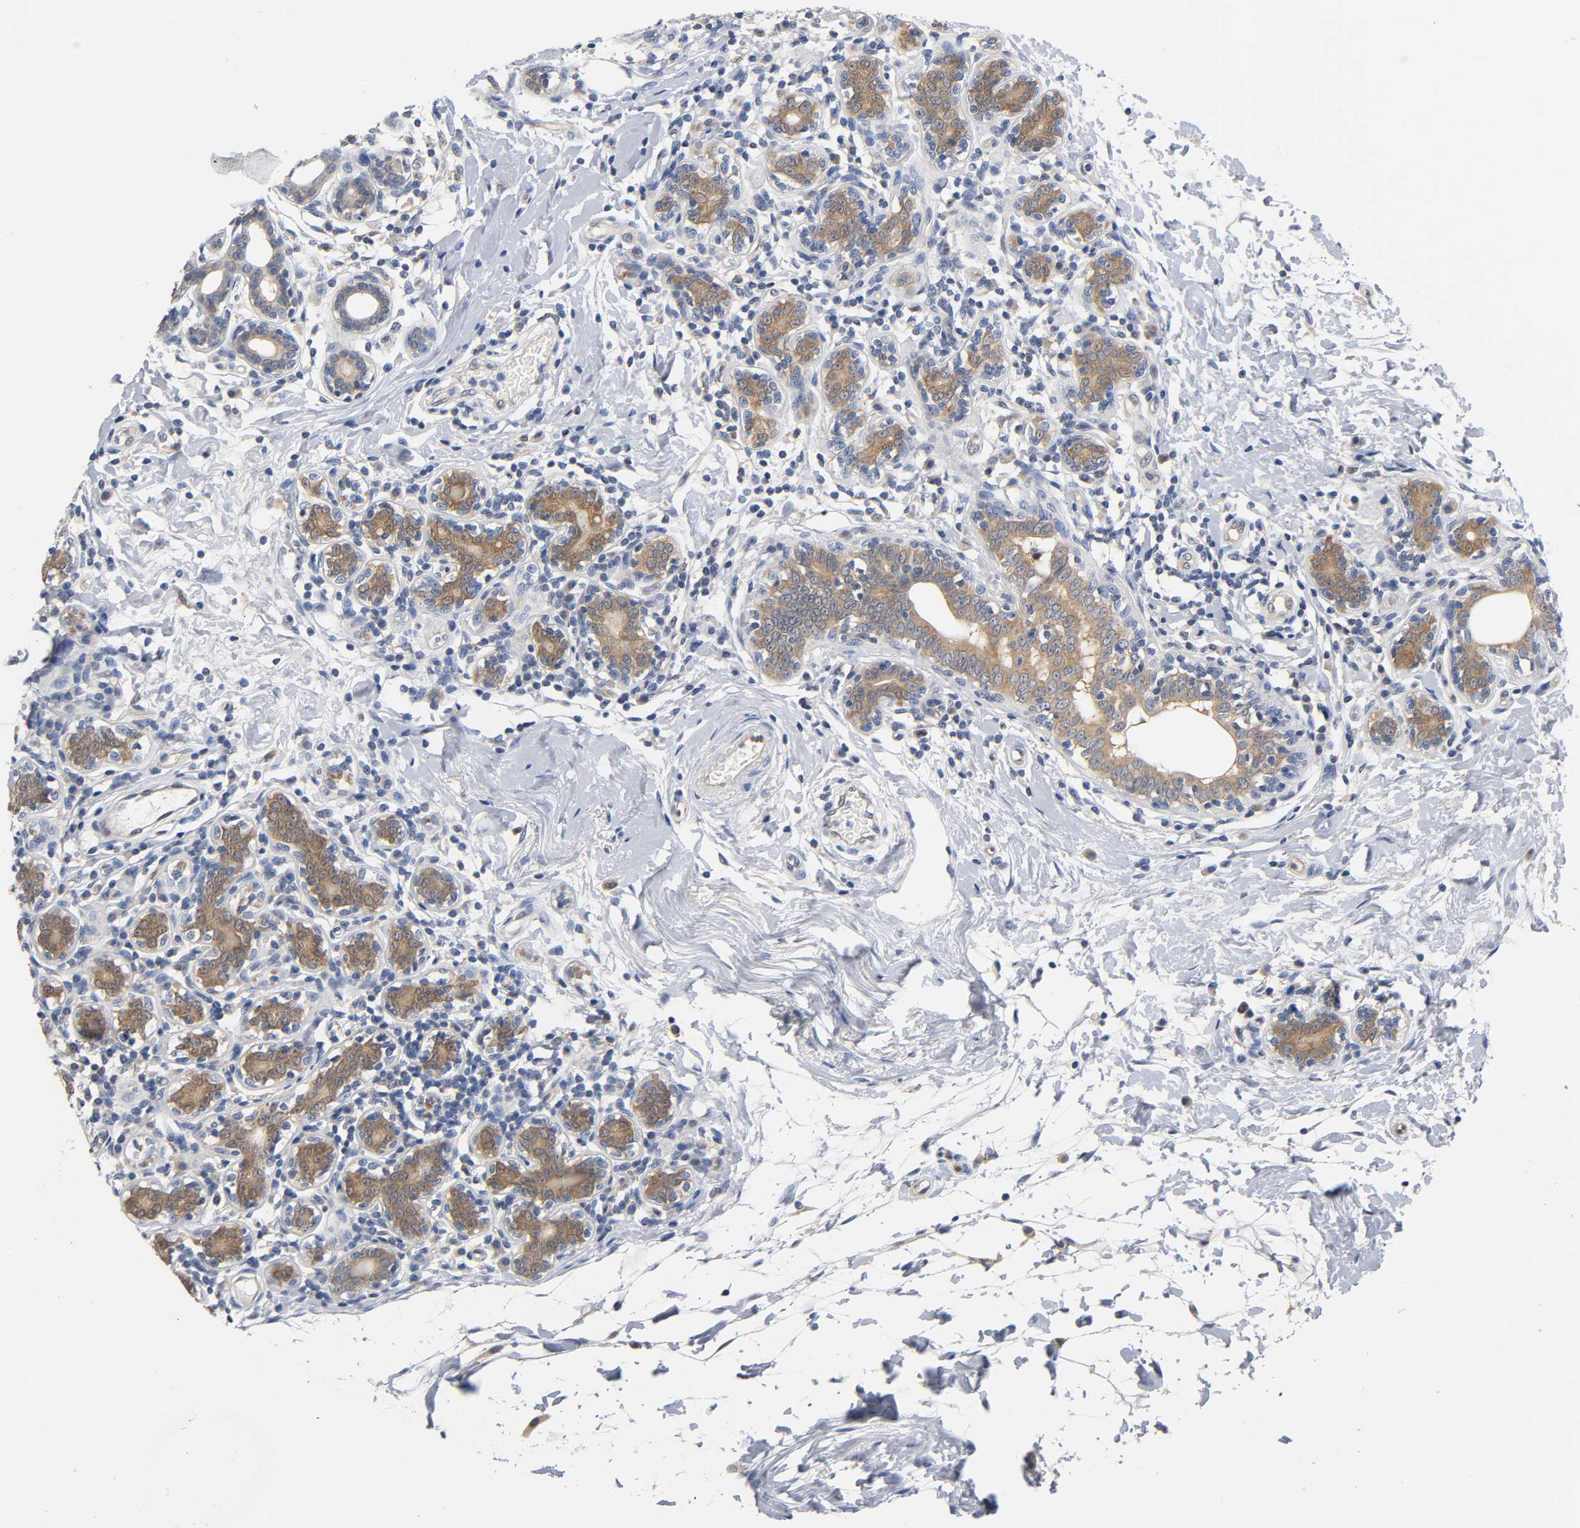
{"staining": {"intensity": "moderate", "quantity": ">75%", "location": "cytoplasmic/membranous"}, "tissue": "breast cancer", "cell_type": "Tumor cells", "image_type": "cancer", "snomed": [{"axis": "morphology", "description": "Normal tissue, NOS"}, {"axis": "morphology", "description": "Lobular carcinoma"}, {"axis": "topography", "description": "Breast"}], "caption": "This image shows immunohistochemistry (IHC) staining of human lobular carcinoma (breast), with medium moderate cytoplasmic/membranous positivity in about >75% of tumor cells.", "gene": "FYN", "patient": {"sex": "female", "age": 47}}